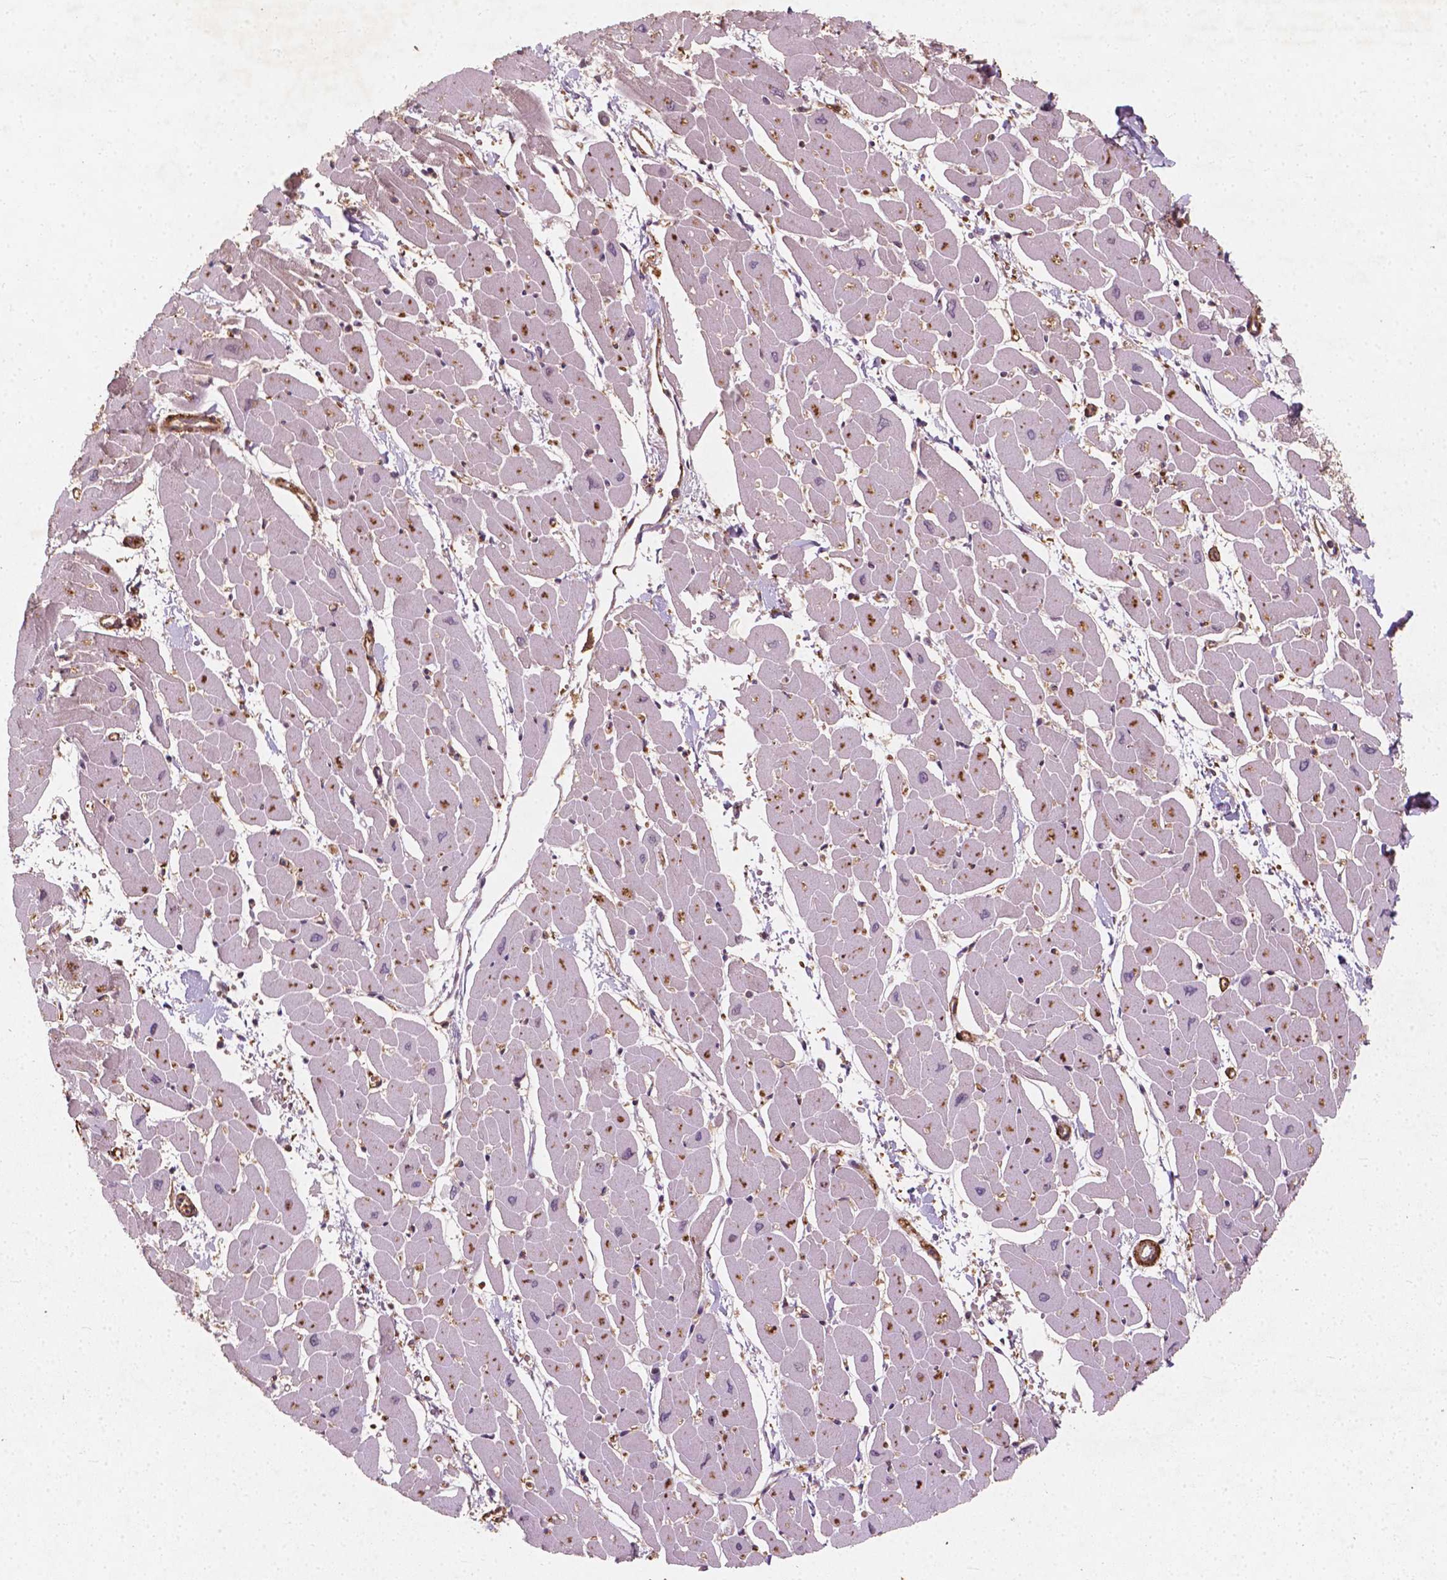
{"staining": {"intensity": "moderate", "quantity": "25%-75%", "location": "cytoplasmic/membranous"}, "tissue": "heart muscle", "cell_type": "Cardiomyocytes", "image_type": "normal", "snomed": [{"axis": "morphology", "description": "Normal tissue, NOS"}, {"axis": "topography", "description": "Heart"}], "caption": "A photomicrograph of heart muscle stained for a protein demonstrates moderate cytoplasmic/membranous brown staining in cardiomyocytes.", "gene": "CYFIP1", "patient": {"sex": "male", "age": 57}}